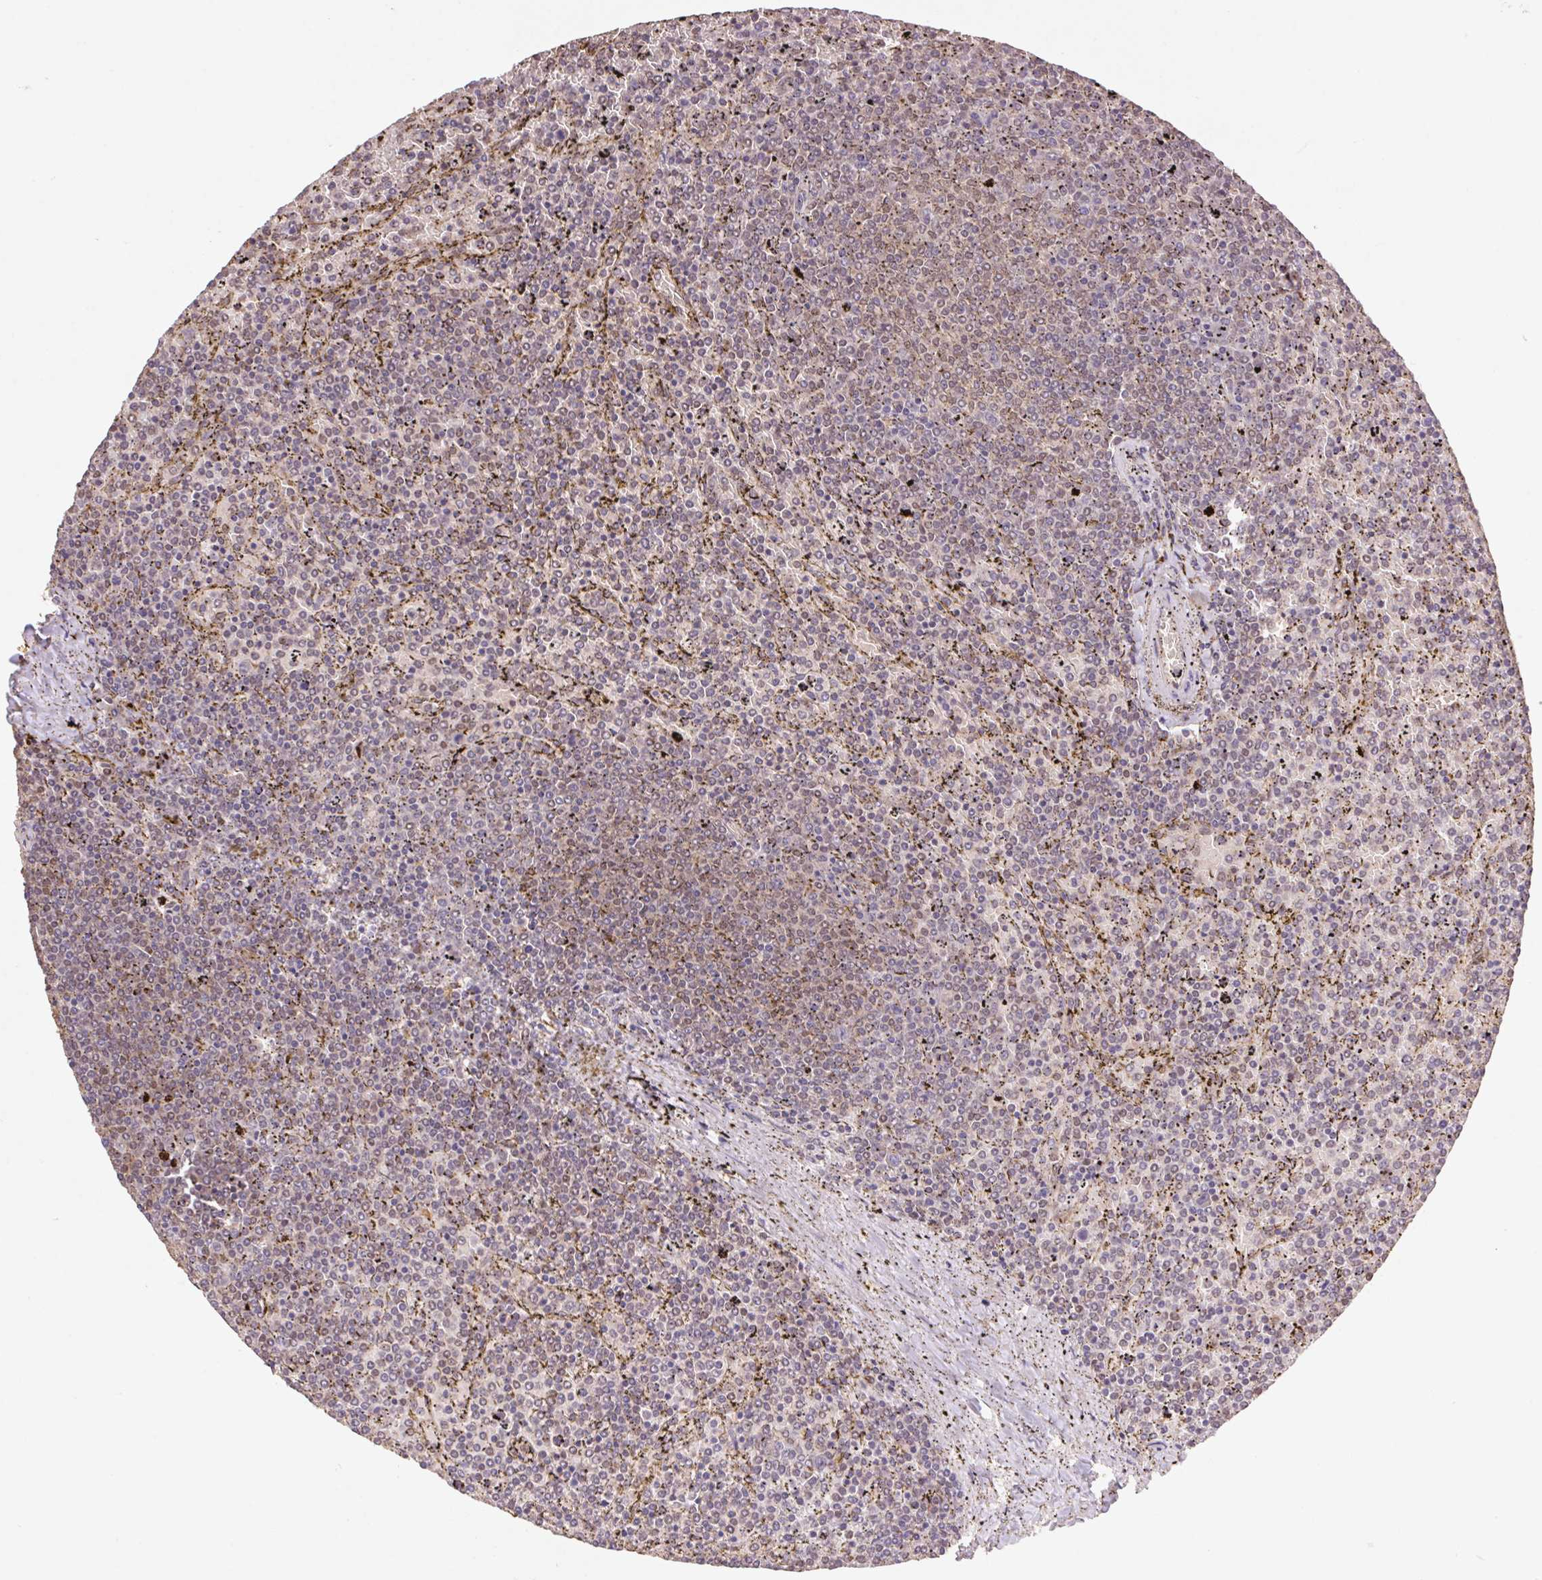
{"staining": {"intensity": "weak", "quantity": "<25%", "location": "nuclear"}, "tissue": "lymphoma", "cell_type": "Tumor cells", "image_type": "cancer", "snomed": [{"axis": "morphology", "description": "Malignant lymphoma, non-Hodgkin's type, Low grade"}, {"axis": "topography", "description": "Spleen"}], "caption": "An immunohistochemistry (IHC) histopathology image of lymphoma is shown. There is no staining in tumor cells of lymphoma.", "gene": "CUTA", "patient": {"sex": "female", "age": 77}}